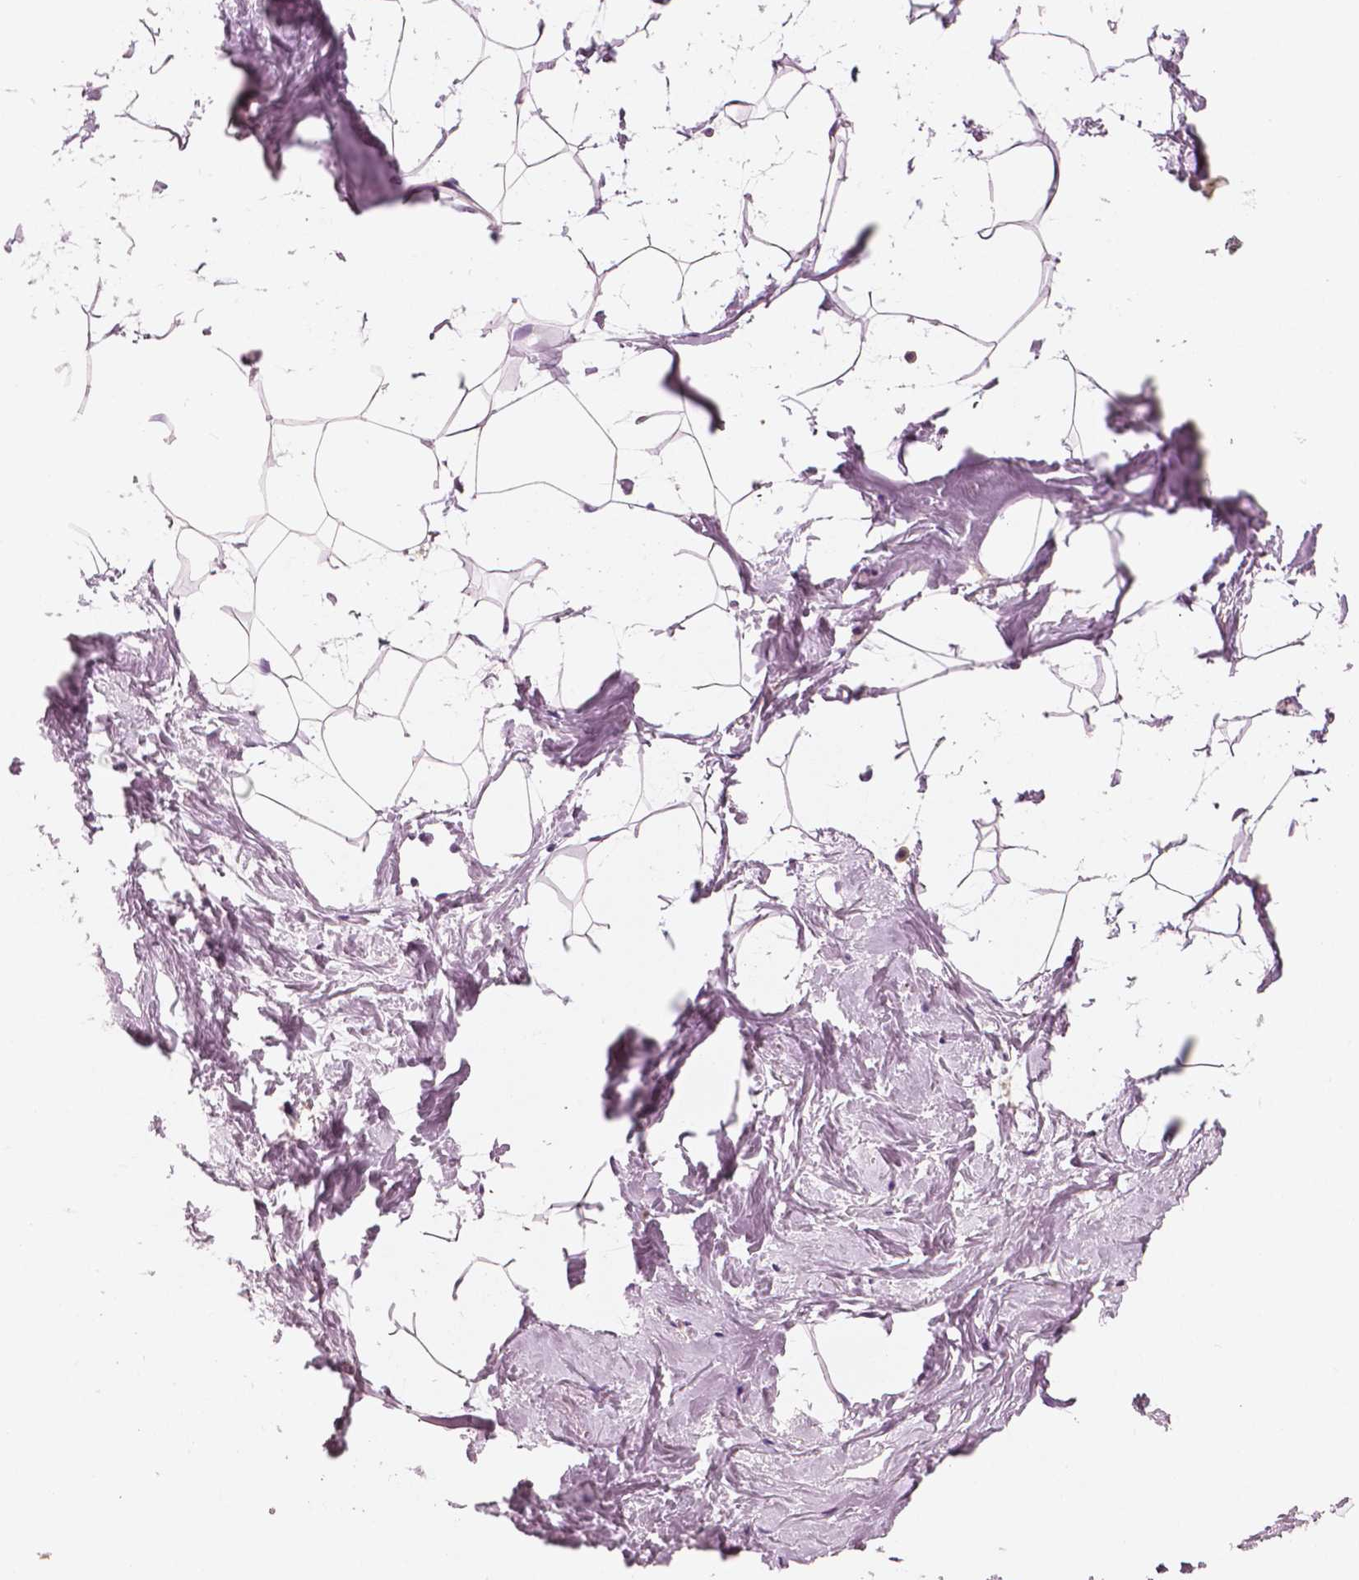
{"staining": {"intensity": "negative", "quantity": "none", "location": "none"}, "tissue": "breast", "cell_type": "Adipocytes", "image_type": "normal", "snomed": [{"axis": "morphology", "description": "Normal tissue, NOS"}, {"axis": "topography", "description": "Breast"}], "caption": "Immunohistochemistry of normal breast shows no positivity in adipocytes.", "gene": "PTPRC", "patient": {"sex": "female", "age": 32}}